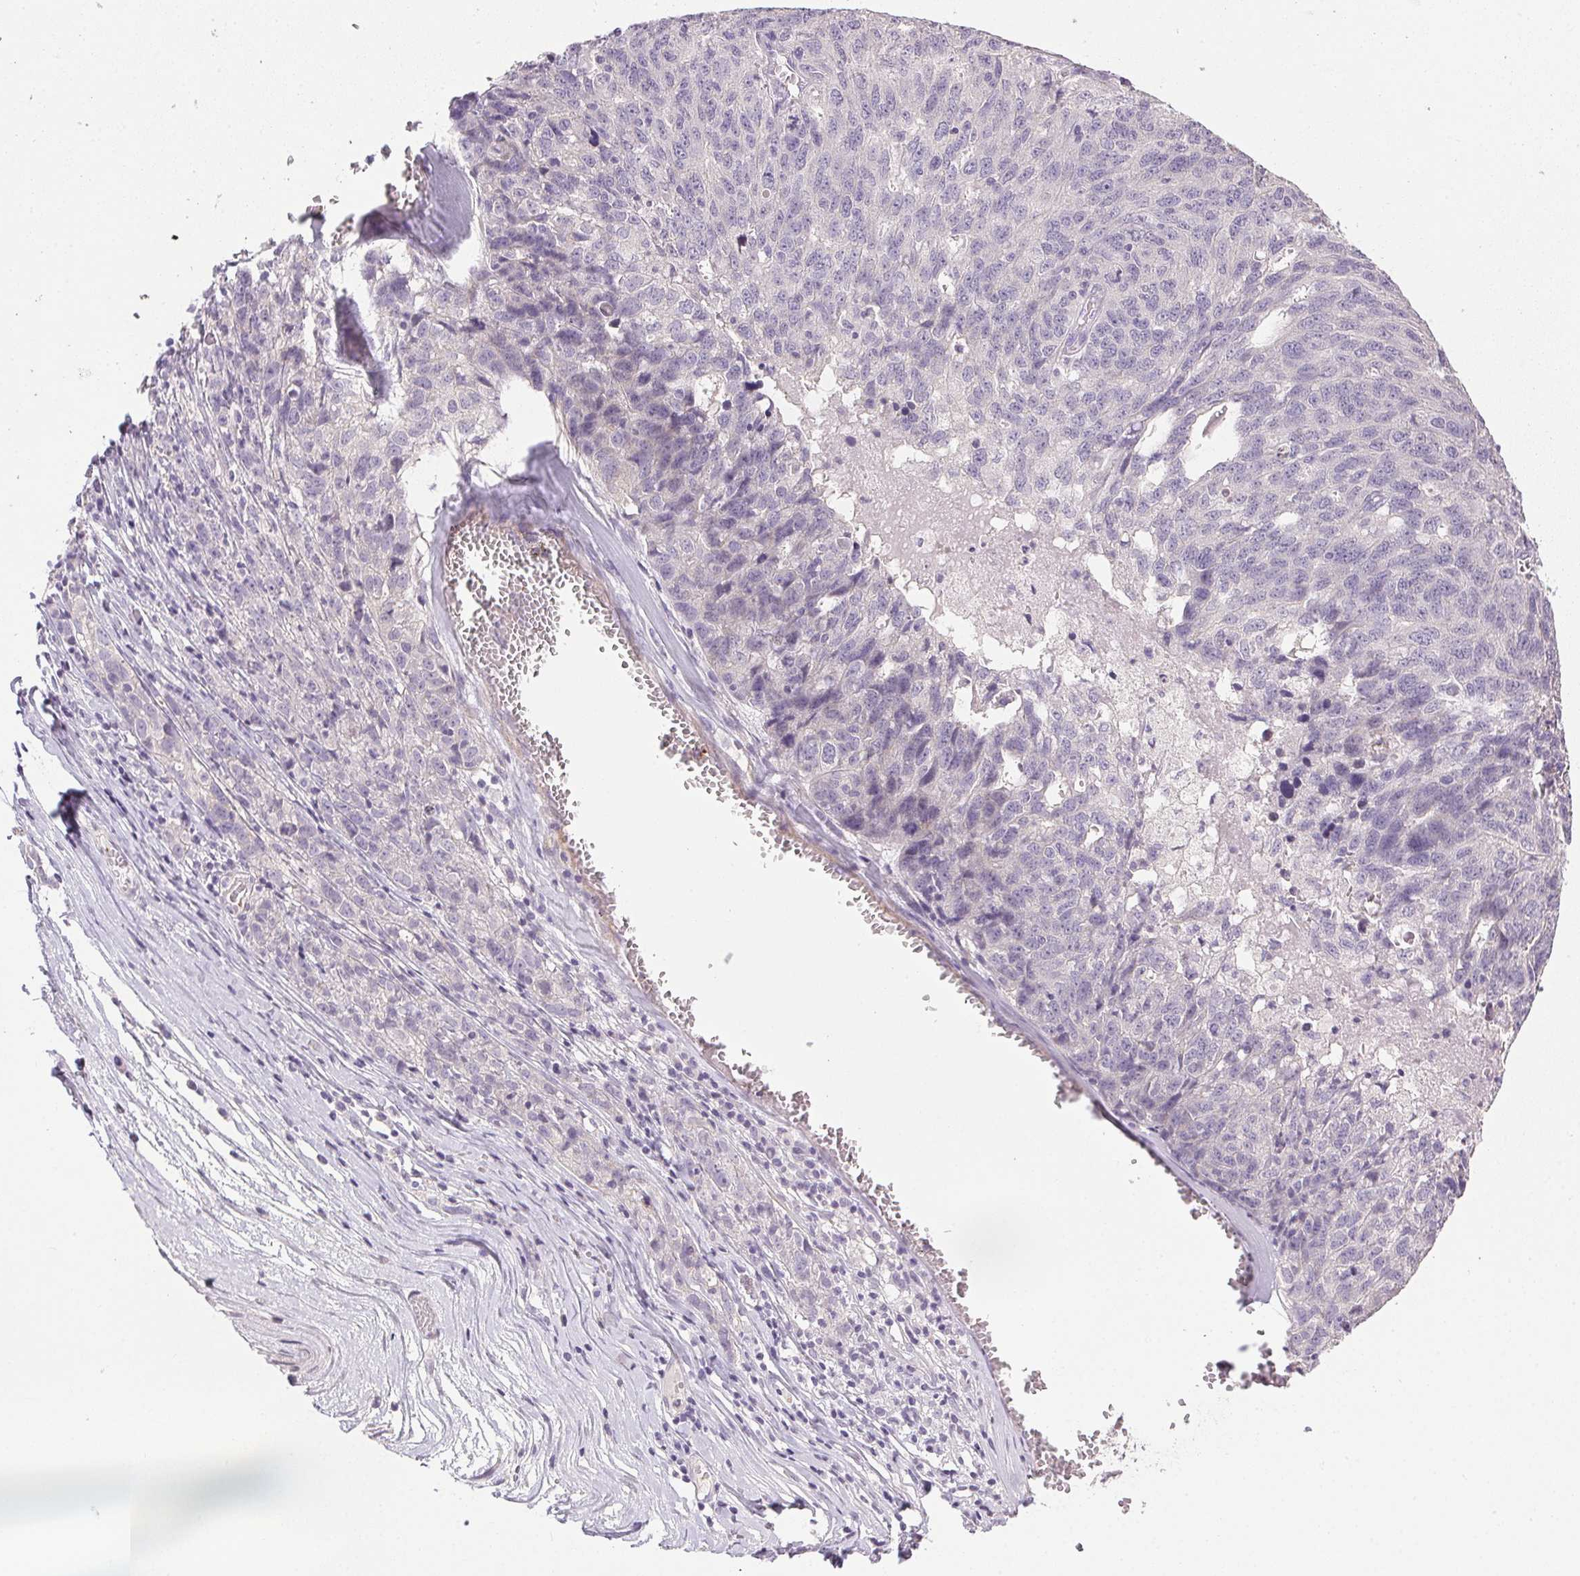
{"staining": {"intensity": "negative", "quantity": "none", "location": "none"}, "tissue": "ovarian cancer", "cell_type": "Tumor cells", "image_type": "cancer", "snomed": [{"axis": "morphology", "description": "Cystadenocarcinoma, serous, NOS"}, {"axis": "topography", "description": "Ovary"}], "caption": "The immunohistochemistry (IHC) photomicrograph has no significant expression in tumor cells of ovarian cancer tissue.", "gene": "PRL", "patient": {"sex": "female", "age": 71}}